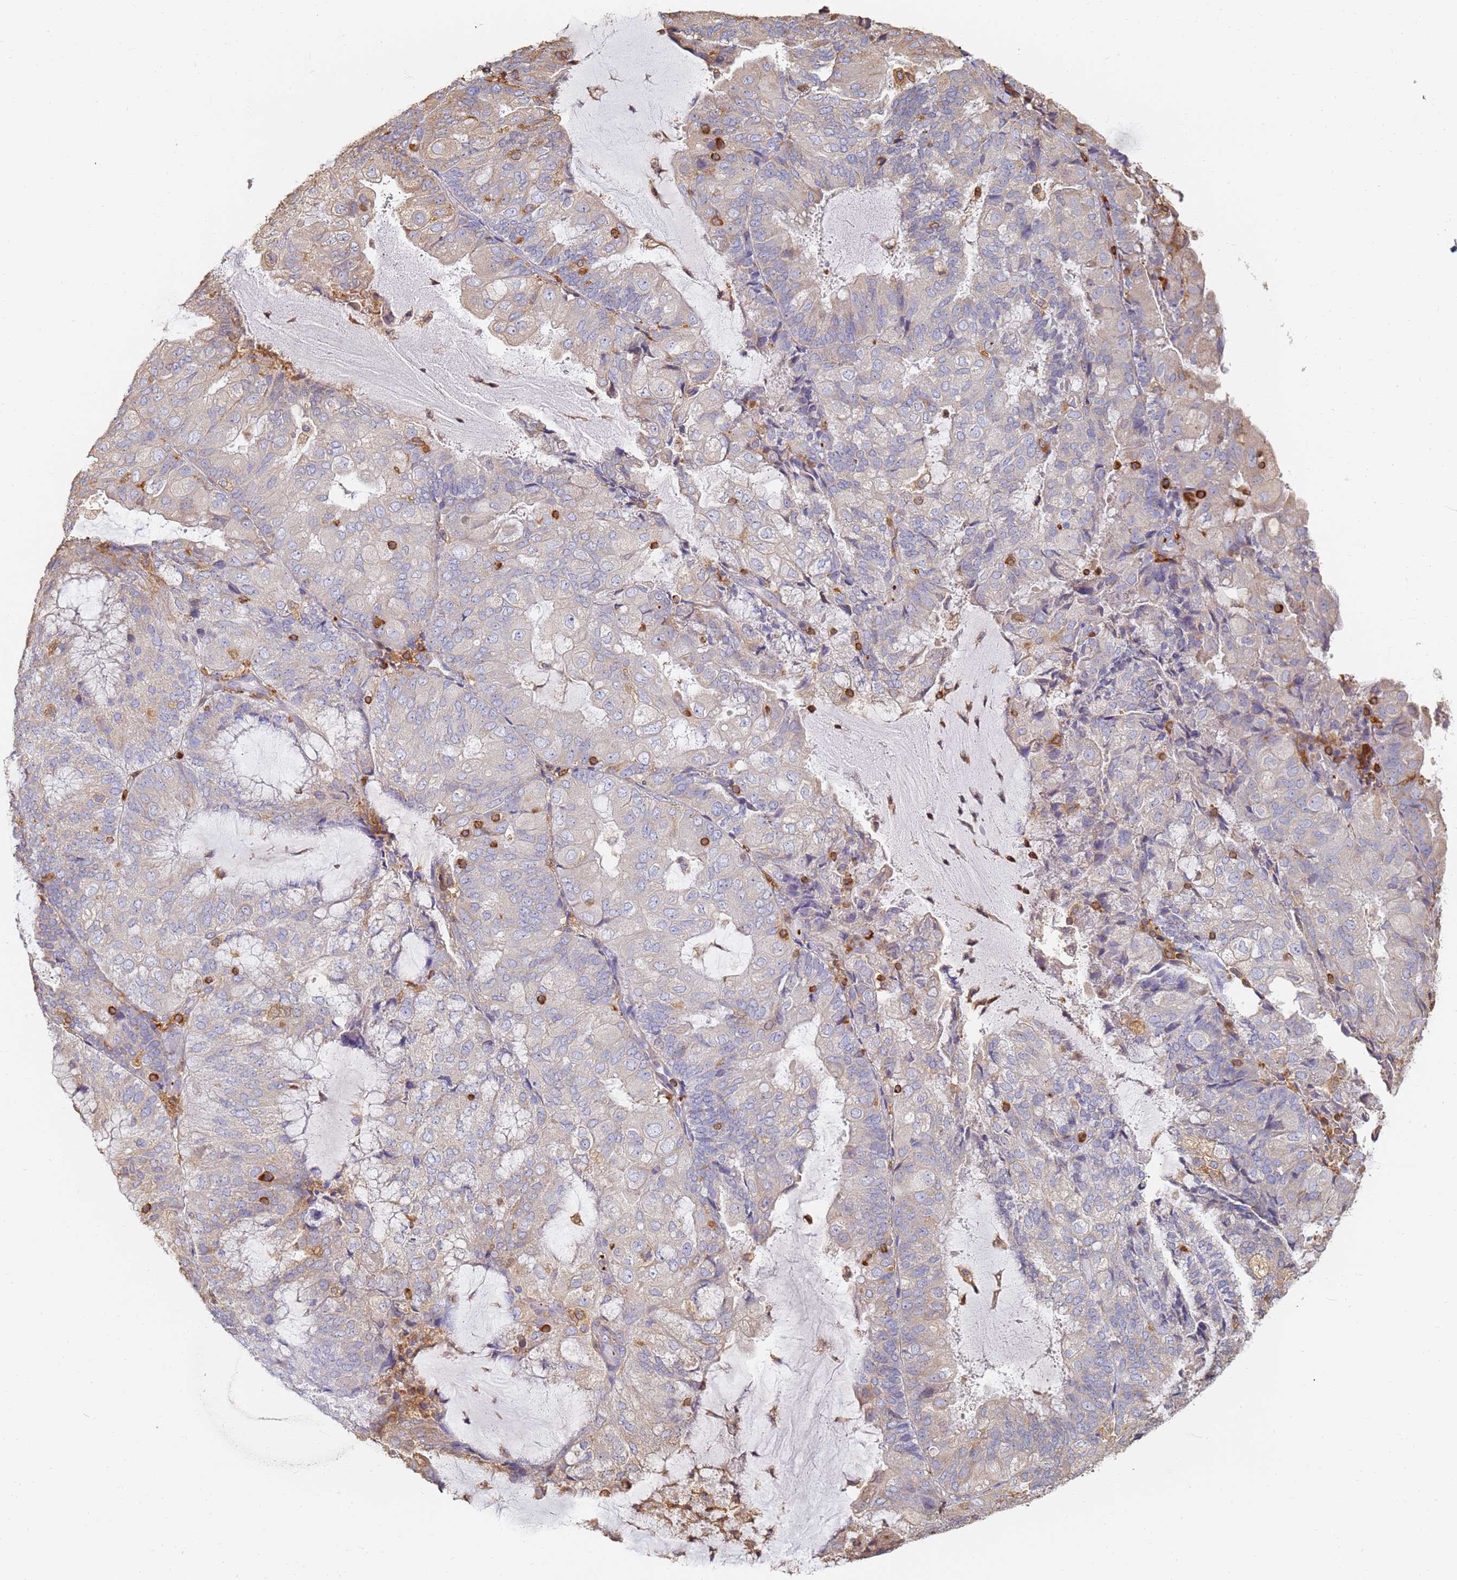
{"staining": {"intensity": "negative", "quantity": "none", "location": "none"}, "tissue": "endometrial cancer", "cell_type": "Tumor cells", "image_type": "cancer", "snomed": [{"axis": "morphology", "description": "Adenocarcinoma, NOS"}, {"axis": "topography", "description": "Endometrium"}], "caption": "IHC image of endometrial cancer (adenocarcinoma) stained for a protein (brown), which exhibits no staining in tumor cells.", "gene": "BIN2", "patient": {"sex": "female", "age": 81}}